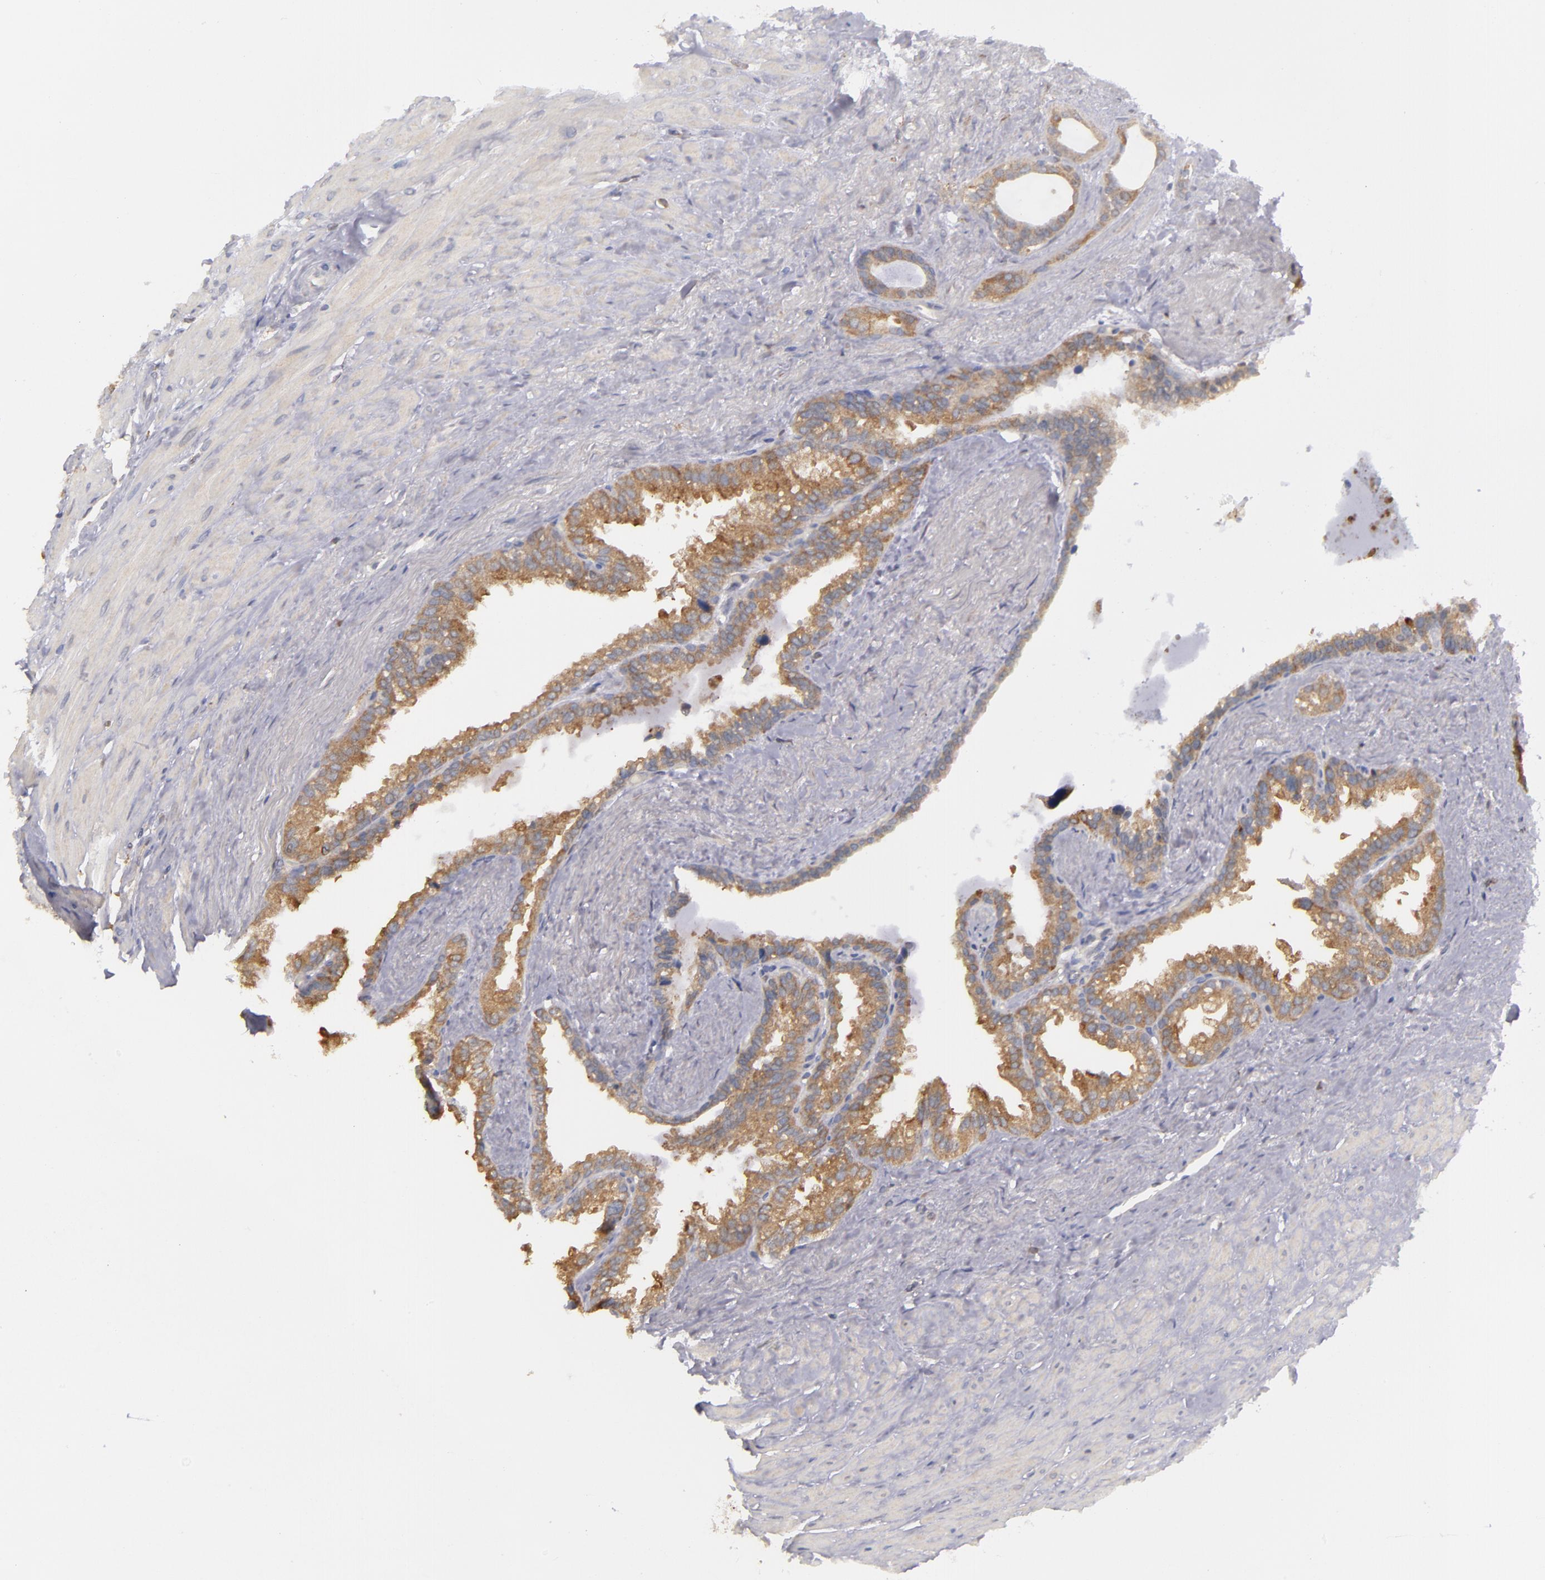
{"staining": {"intensity": "strong", "quantity": ">75%", "location": "cytoplasmic/membranous"}, "tissue": "seminal vesicle", "cell_type": "Glandular cells", "image_type": "normal", "snomed": [{"axis": "morphology", "description": "Normal tissue, NOS"}, {"axis": "topography", "description": "Prostate"}, {"axis": "topography", "description": "Seminal veicle"}], "caption": "Immunohistochemical staining of normal seminal vesicle exhibits >75% levels of strong cytoplasmic/membranous protein staining in approximately >75% of glandular cells. (DAB (3,3'-diaminobenzidine) IHC with brightfield microscopy, high magnification).", "gene": "MTHFD1", "patient": {"sex": "male", "age": 63}}